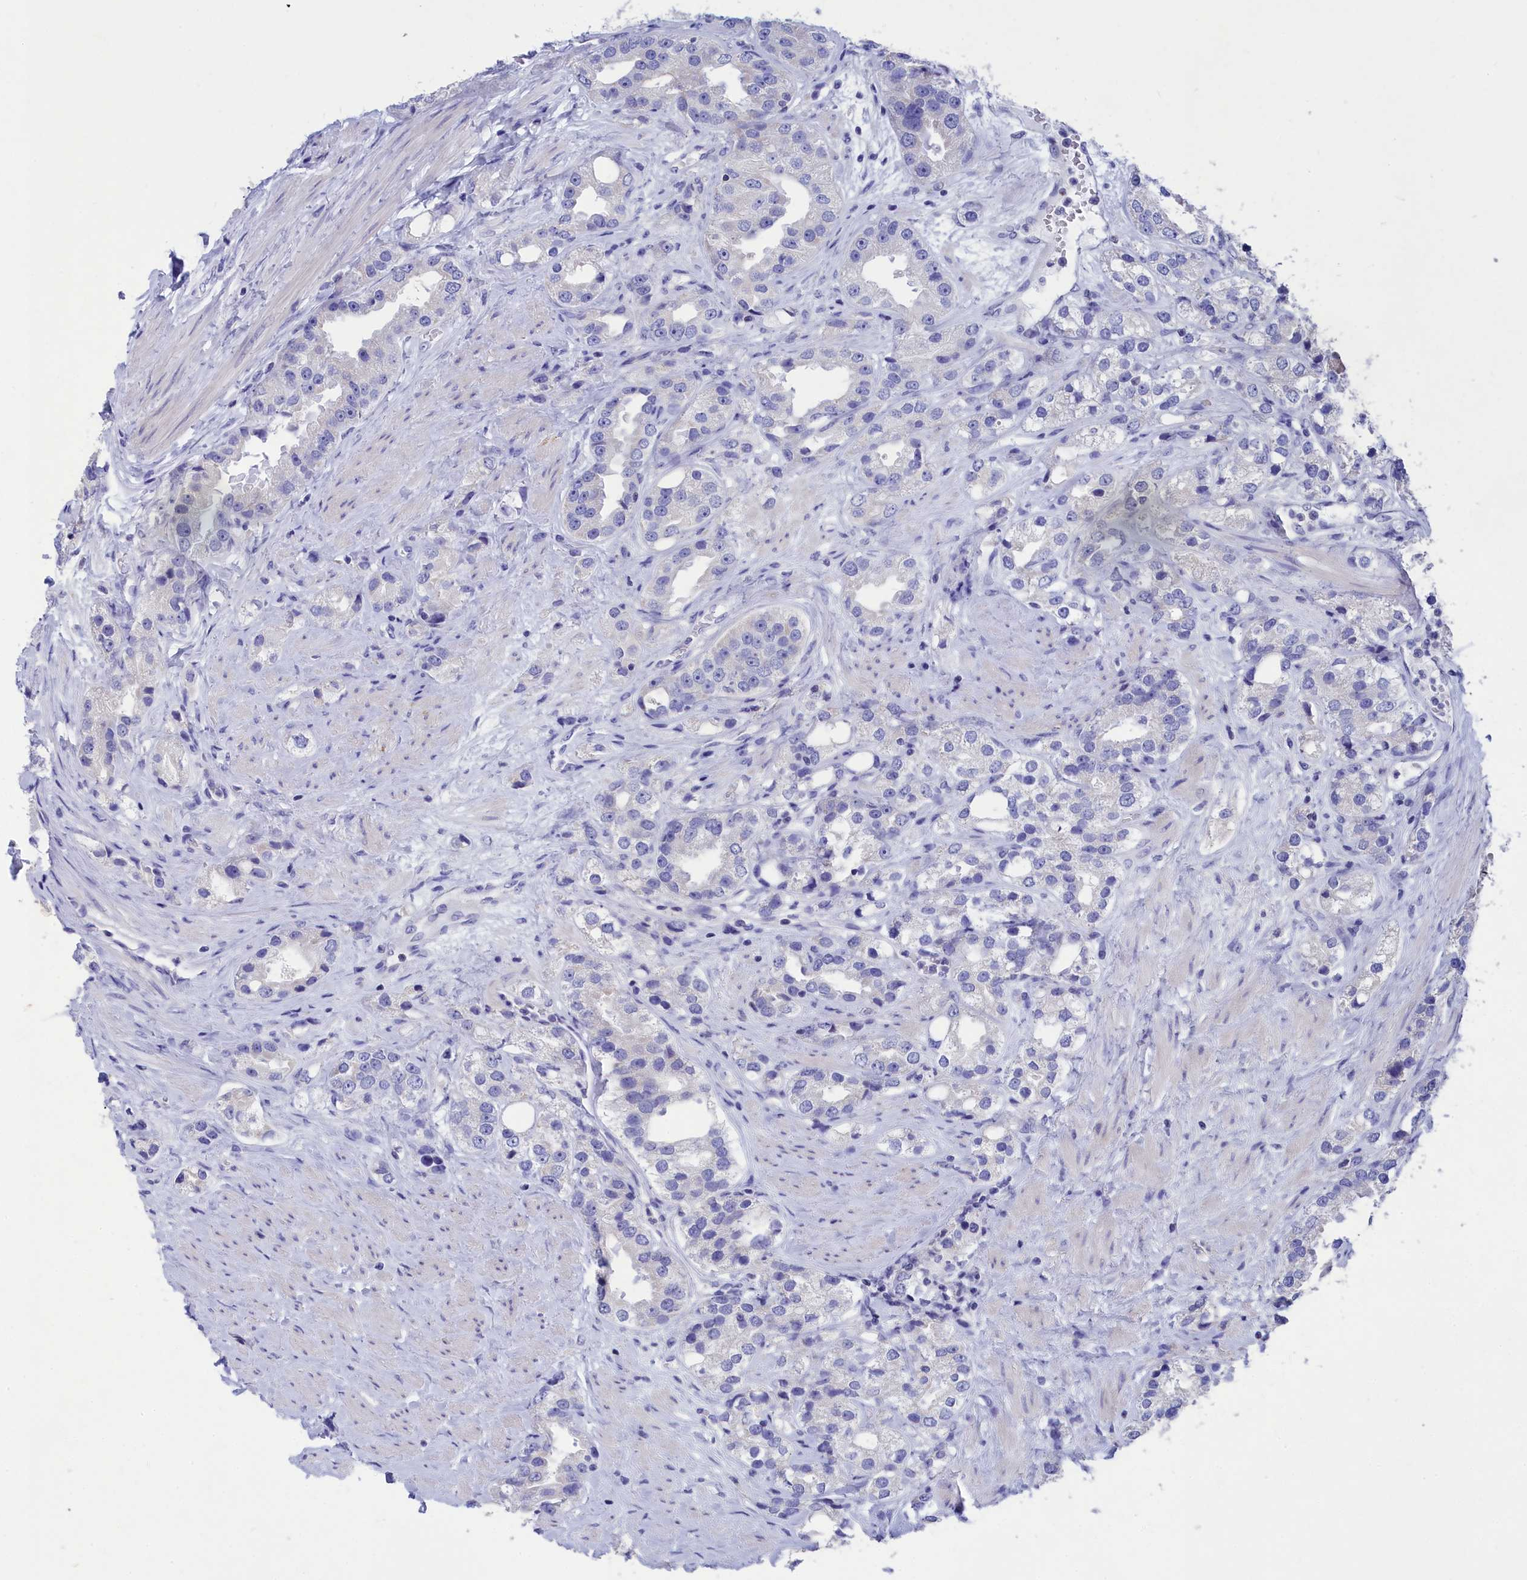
{"staining": {"intensity": "negative", "quantity": "none", "location": "none"}, "tissue": "prostate cancer", "cell_type": "Tumor cells", "image_type": "cancer", "snomed": [{"axis": "morphology", "description": "Adenocarcinoma, NOS"}, {"axis": "topography", "description": "Prostate"}], "caption": "IHC of prostate adenocarcinoma shows no expression in tumor cells.", "gene": "PRDM12", "patient": {"sex": "male", "age": 79}}